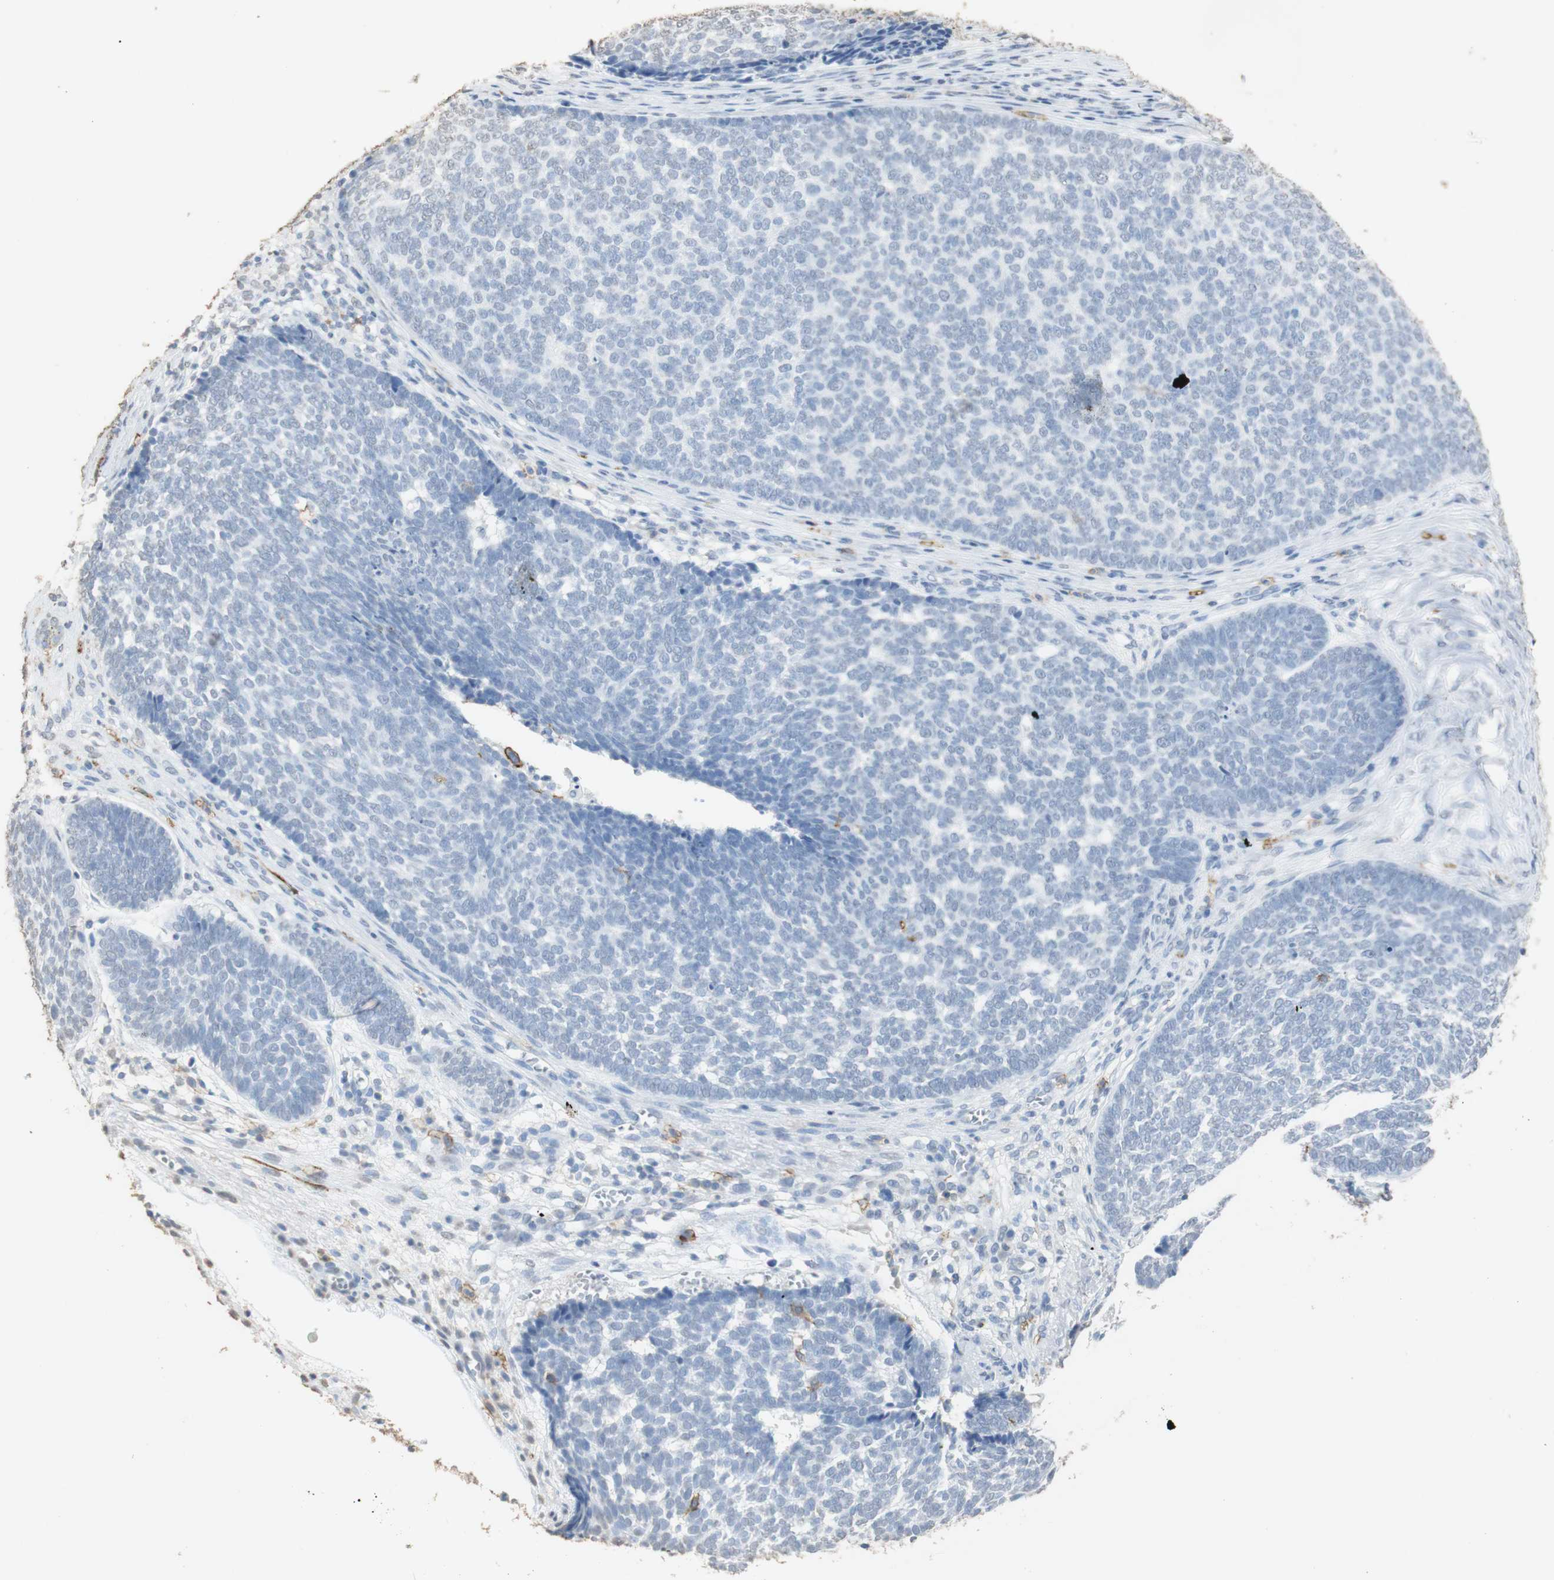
{"staining": {"intensity": "weak", "quantity": "<25%", "location": "cytoplasmic/membranous"}, "tissue": "skin cancer", "cell_type": "Tumor cells", "image_type": "cancer", "snomed": [{"axis": "morphology", "description": "Basal cell carcinoma"}, {"axis": "topography", "description": "Skin"}], "caption": "Immunohistochemical staining of skin cancer (basal cell carcinoma) shows no significant expression in tumor cells. Brightfield microscopy of immunohistochemistry stained with DAB (brown) and hematoxylin (blue), captured at high magnification.", "gene": "L1CAM", "patient": {"sex": "male", "age": 84}}